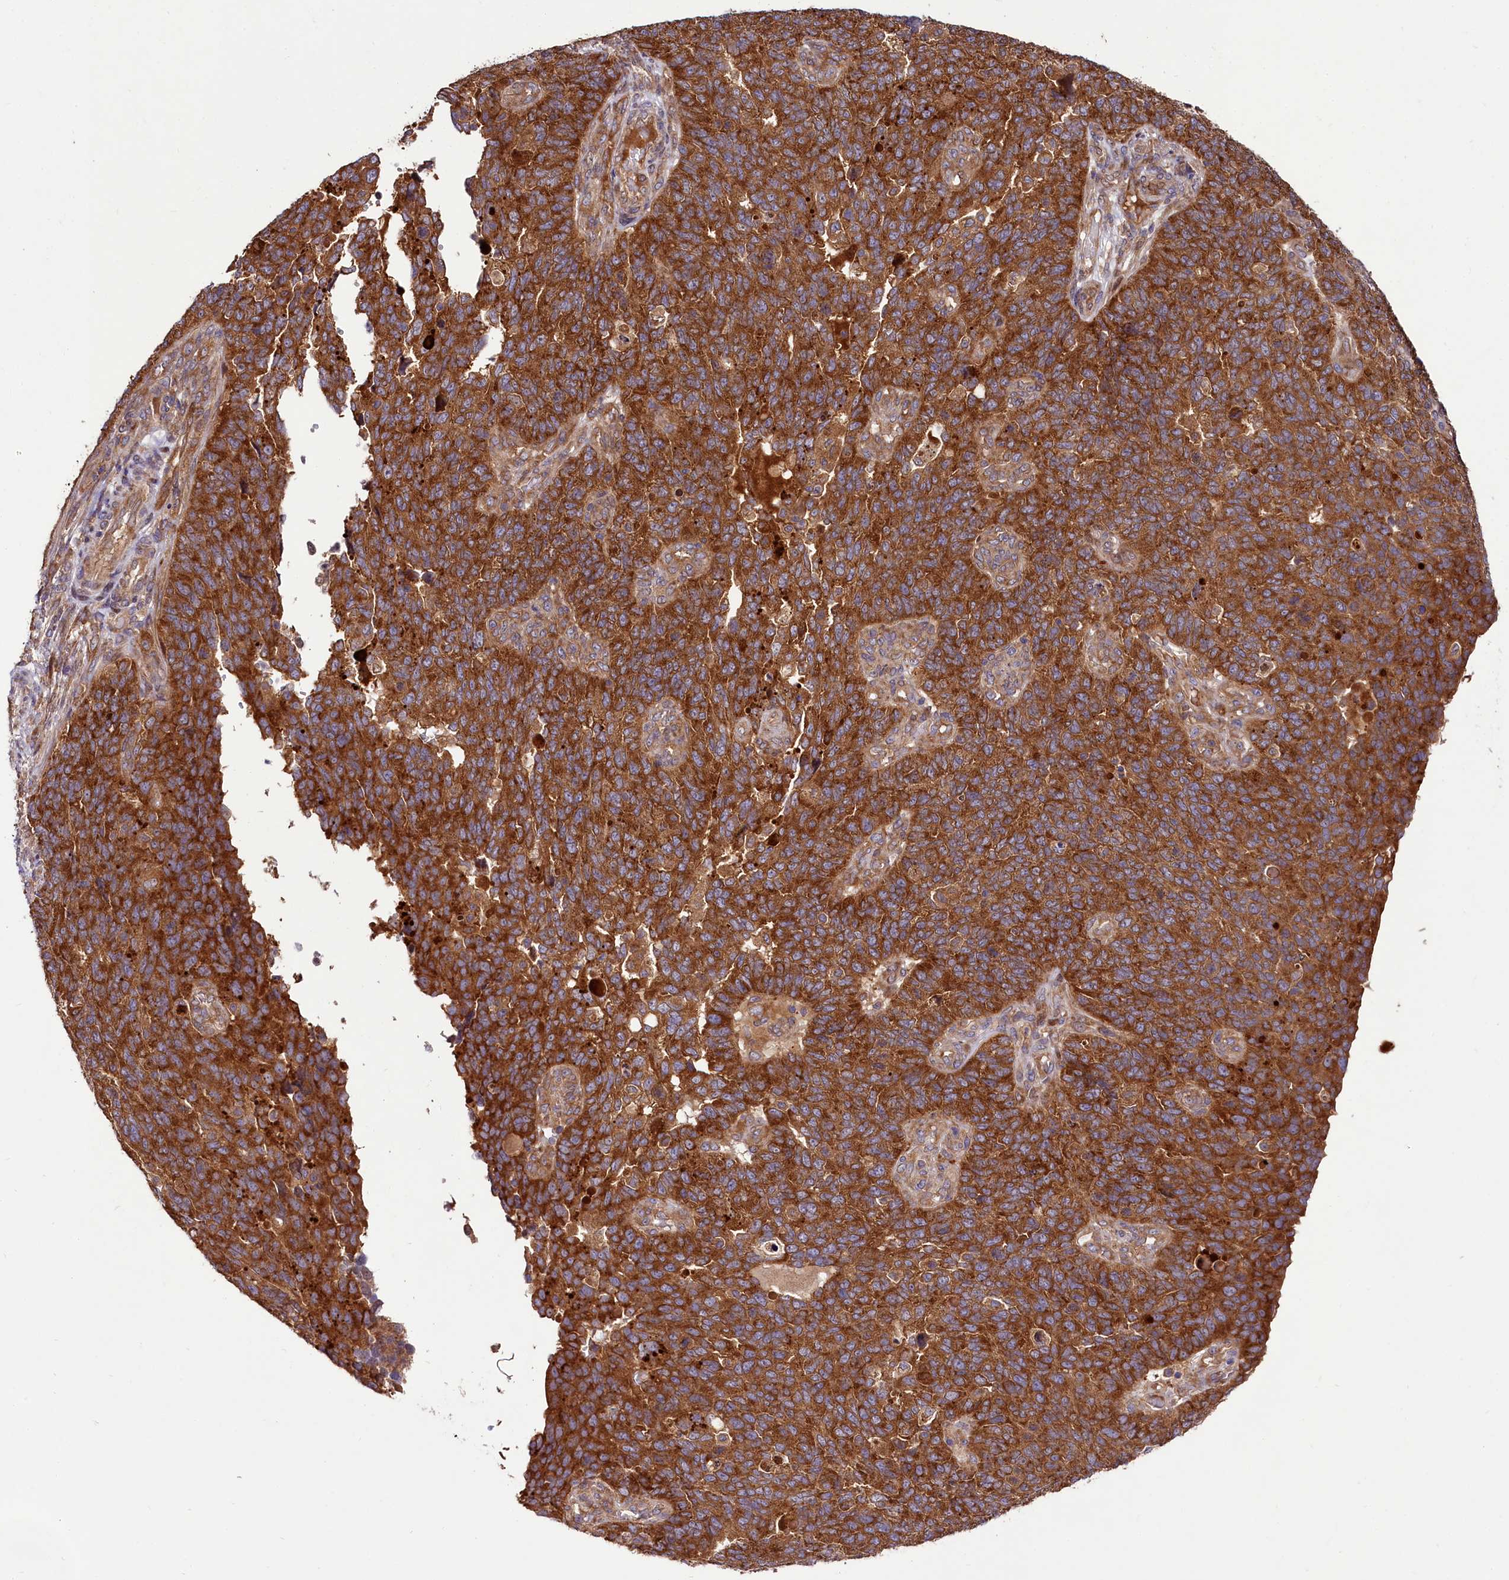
{"staining": {"intensity": "strong", "quantity": ">75%", "location": "cytoplasmic/membranous"}, "tissue": "endometrial cancer", "cell_type": "Tumor cells", "image_type": "cancer", "snomed": [{"axis": "morphology", "description": "Adenocarcinoma, NOS"}, {"axis": "topography", "description": "Endometrium"}], "caption": "IHC of endometrial cancer shows high levels of strong cytoplasmic/membranous staining in approximately >75% of tumor cells.", "gene": "NAA25", "patient": {"sex": "female", "age": 66}}